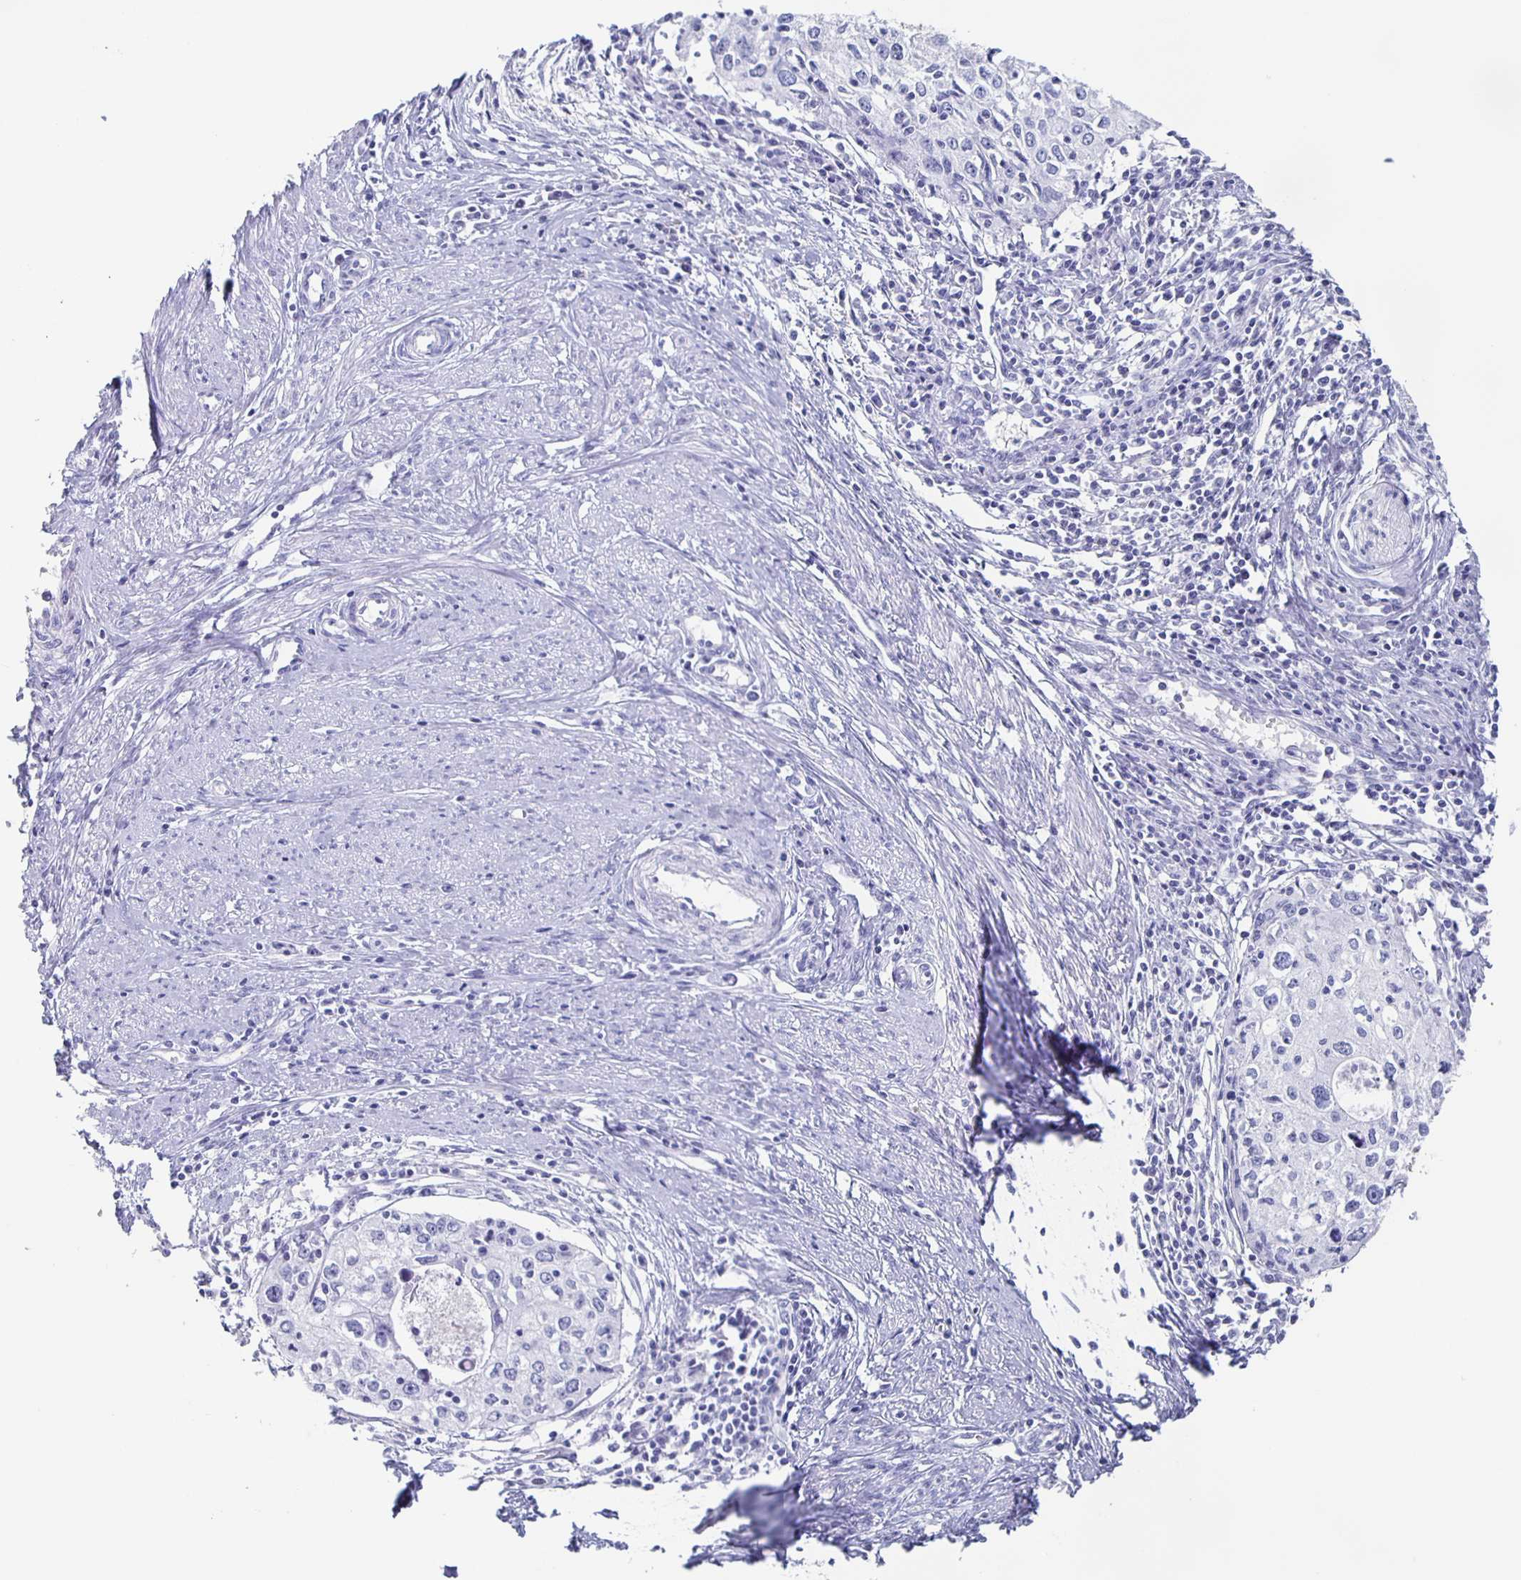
{"staining": {"intensity": "negative", "quantity": "none", "location": "none"}, "tissue": "cervical cancer", "cell_type": "Tumor cells", "image_type": "cancer", "snomed": [{"axis": "morphology", "description": "Squamous cell carcinoma, NOS"}, {"axis": "topography", "description": "Cervix"}], "caption": "Protein analysis of cervical squamous cell carcinoma reveals no significant expression in tumor cells. (DAB (3,3'-diaminobenzidine) immunohistochemistry with hematoxylin counter stain).", "gene": "FGA", "patient": {"sex": "female", "age": 40}}